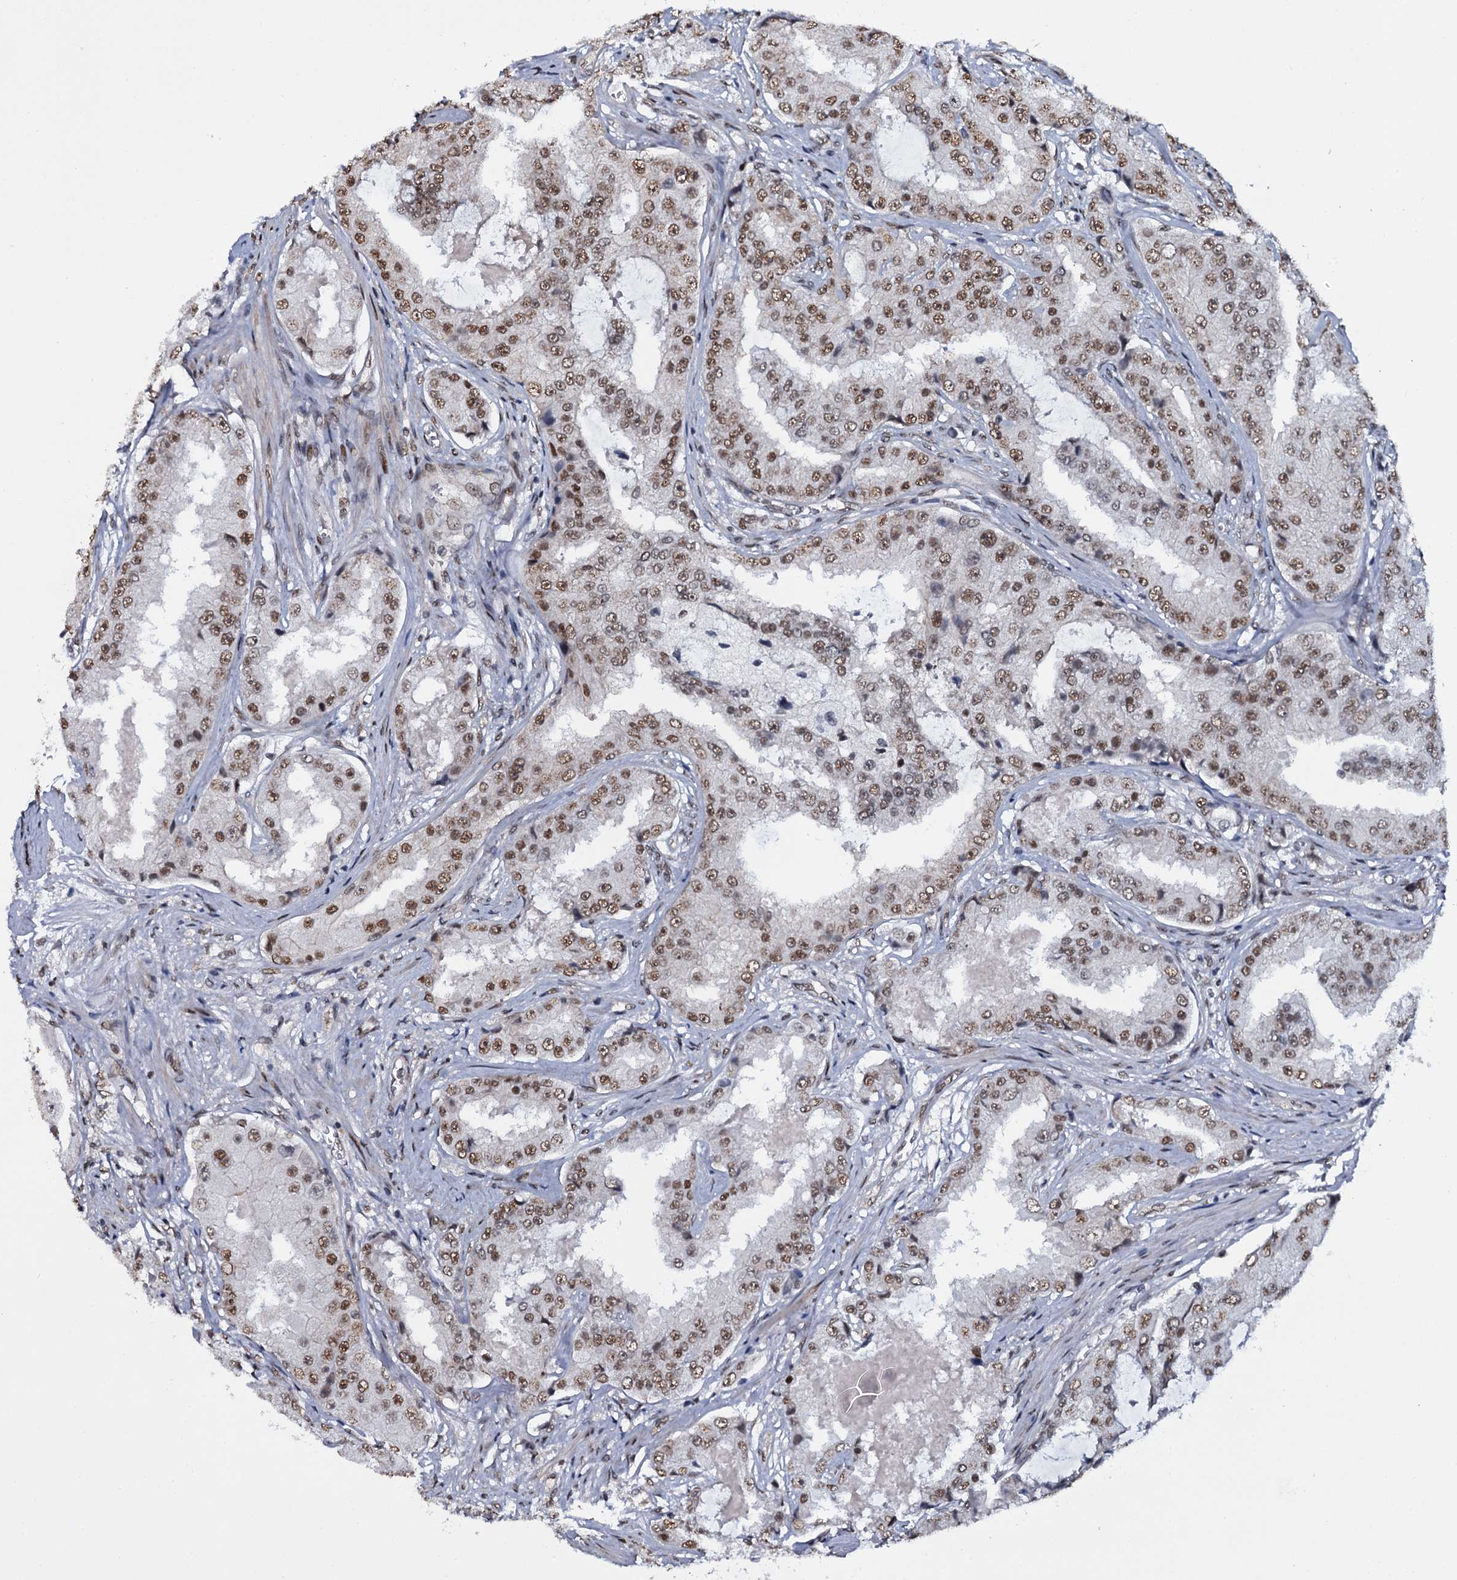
{"staining": {"intensity": "moderate", "quantity": ">75%", "location": "nuclear"}, "tissue": "prostate cancer", "cell_type": "Tumor cells", "image_type": "cancer", "snomed": [{"axis": "morphology", "description": "Adenocarcinoma, High grade"}, {"axis": "topography", "description": "Prostate"}], "caption": "Immunohistochemical staining of prostate high-grade adenocarcinoma displays medium levels of moderate nuclear expression in about >75% of tumor cells.", "gene": "SH2D4B", "patient": {"sex": "male", "age": 73}}